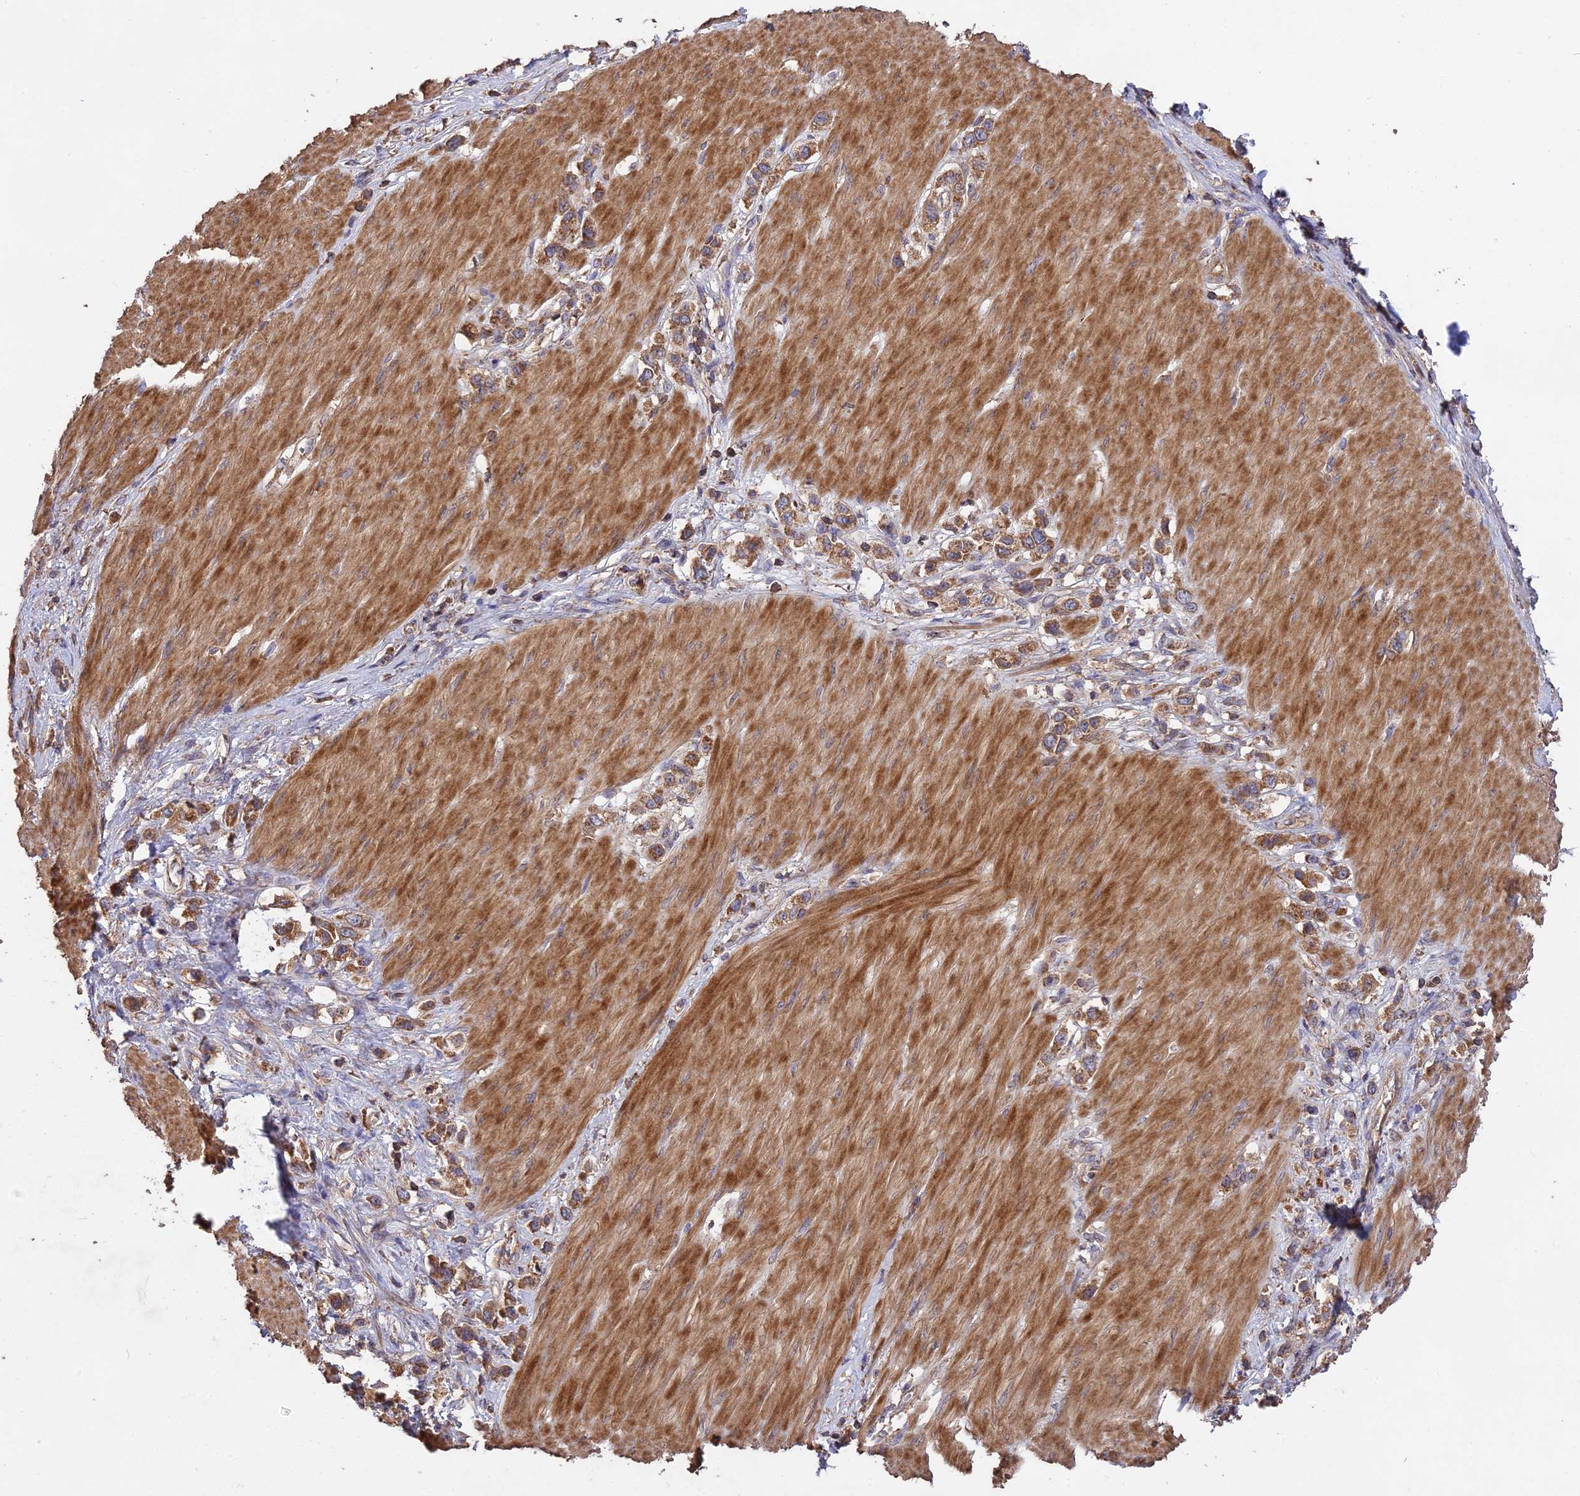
{"staining": {"intensity": "moderate", "quantity": ">75%", "location": "cytoplasmic/membranous"}, "tissue": "stomach cancer", "cell_type": "Tumor cells", "image_type": "cancer", "snomed": [{"axis": "morphology", "description": "Normal tissue, NOS"}, {"axis": "morphology", "description": "Adenocarcinoma, NOS"}, {"axis": "topography", "description": "Stomach, upper"}, {"axis": "topography", "description": "Stomach"}], "caption": "A histopathology image of human stomach cancer (adenocarcinoma) stained for a protein shows moderate cytoplasmic/membranous brown staining in tumor cells. The protein of interest is stained brown, and the nuclei are stained in blue (DAB IHC with brightfield microscopy, high magnification).", "gene": "NUDT8", "patient": {"sex": "female", "age": 65}}